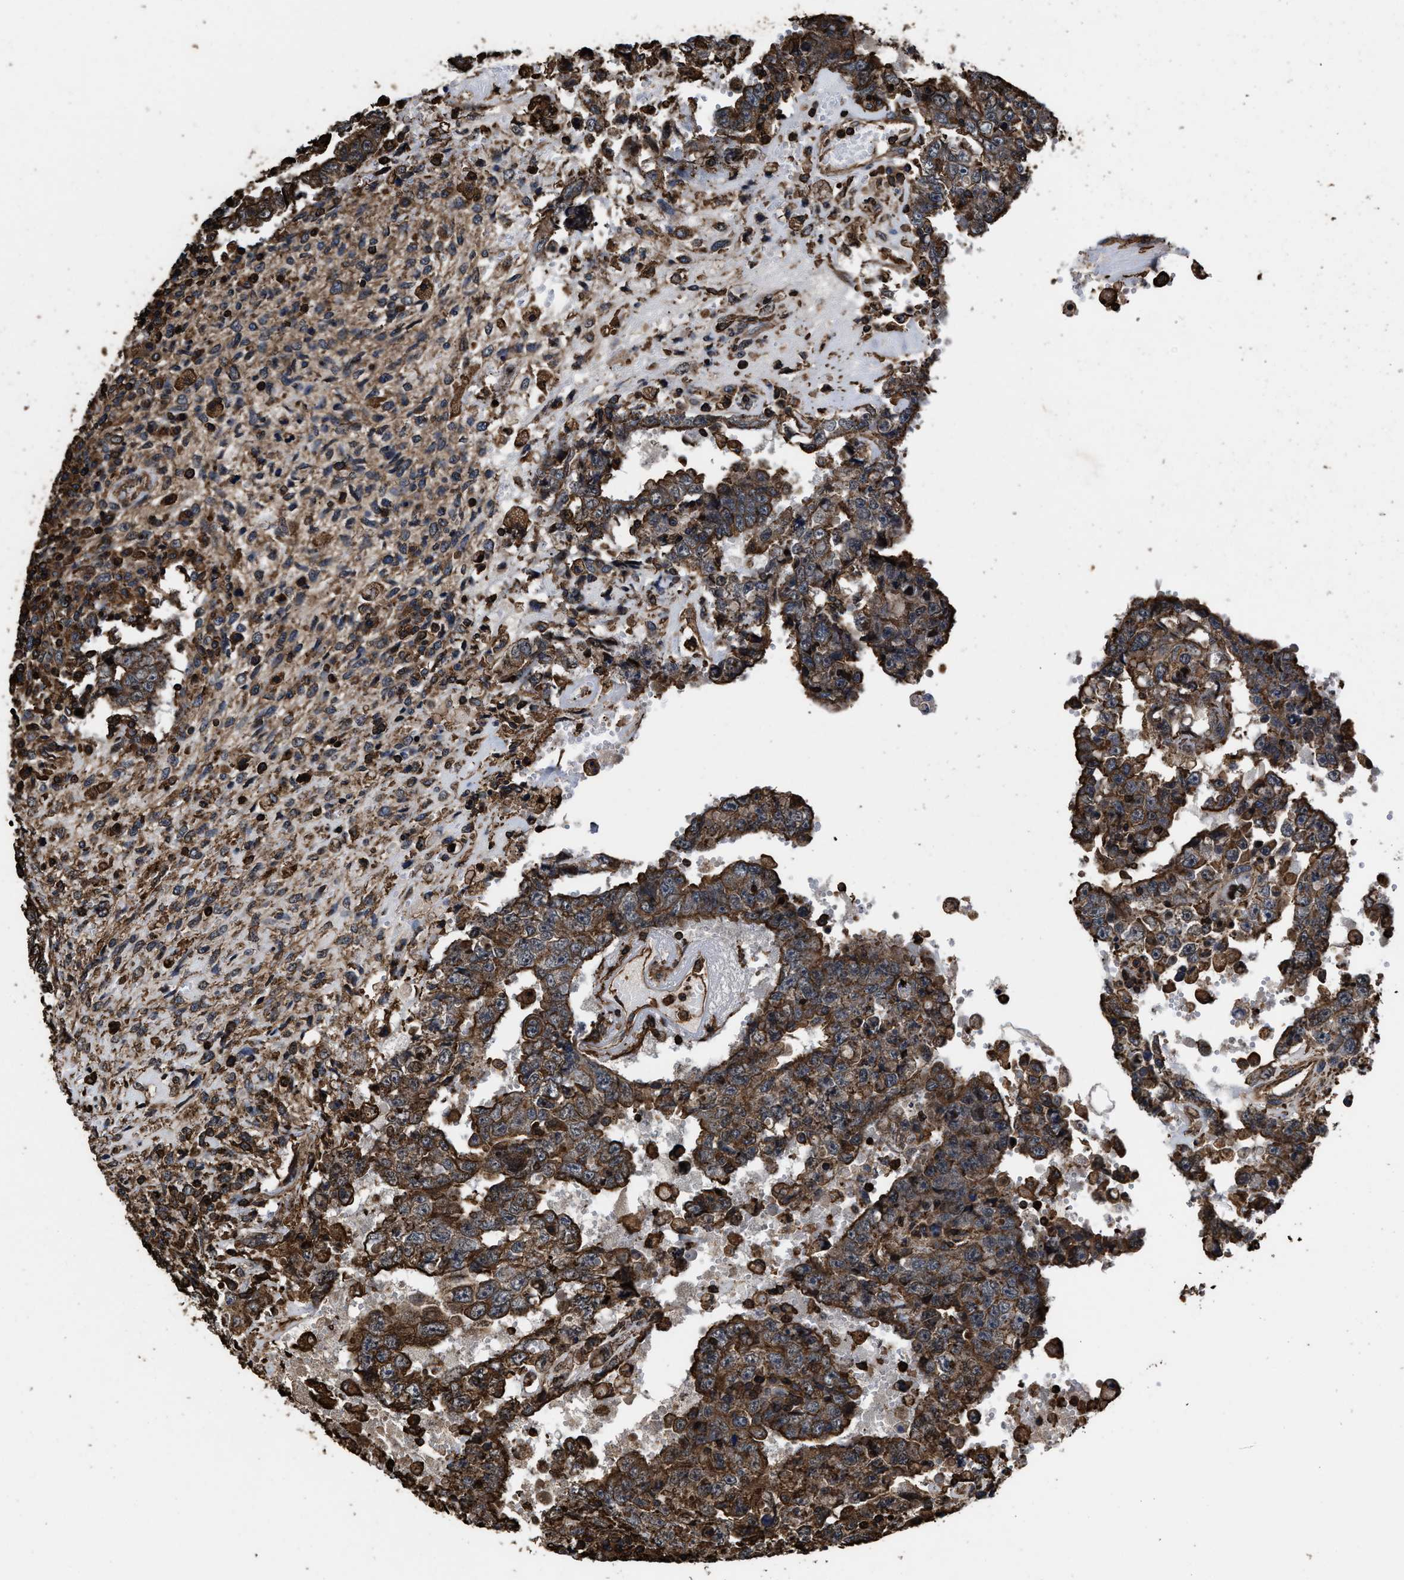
{"staining": {"intensity": "moderate", "quantity": ">75%", "location": "cytoplasmic/membranous"}, "tissue": "testis cancer", "cell_type": "Tumor cells", "image_type": "cancer", "snomed": [{"axis": "morphology", "description": "Carcinoma, Embryonal, NOS"}, {"axis": "topography", "description": "Testis"}], "caption": "Testis cancer (embryonal carcinoma) was stained to show a protein in brown. There is medium levels of moderate cytoplasmic/membranous expression in approximately >75% of tumor cells.", "gene": "KBTBD2", "patient": {"sex": "male", "age": 26}}